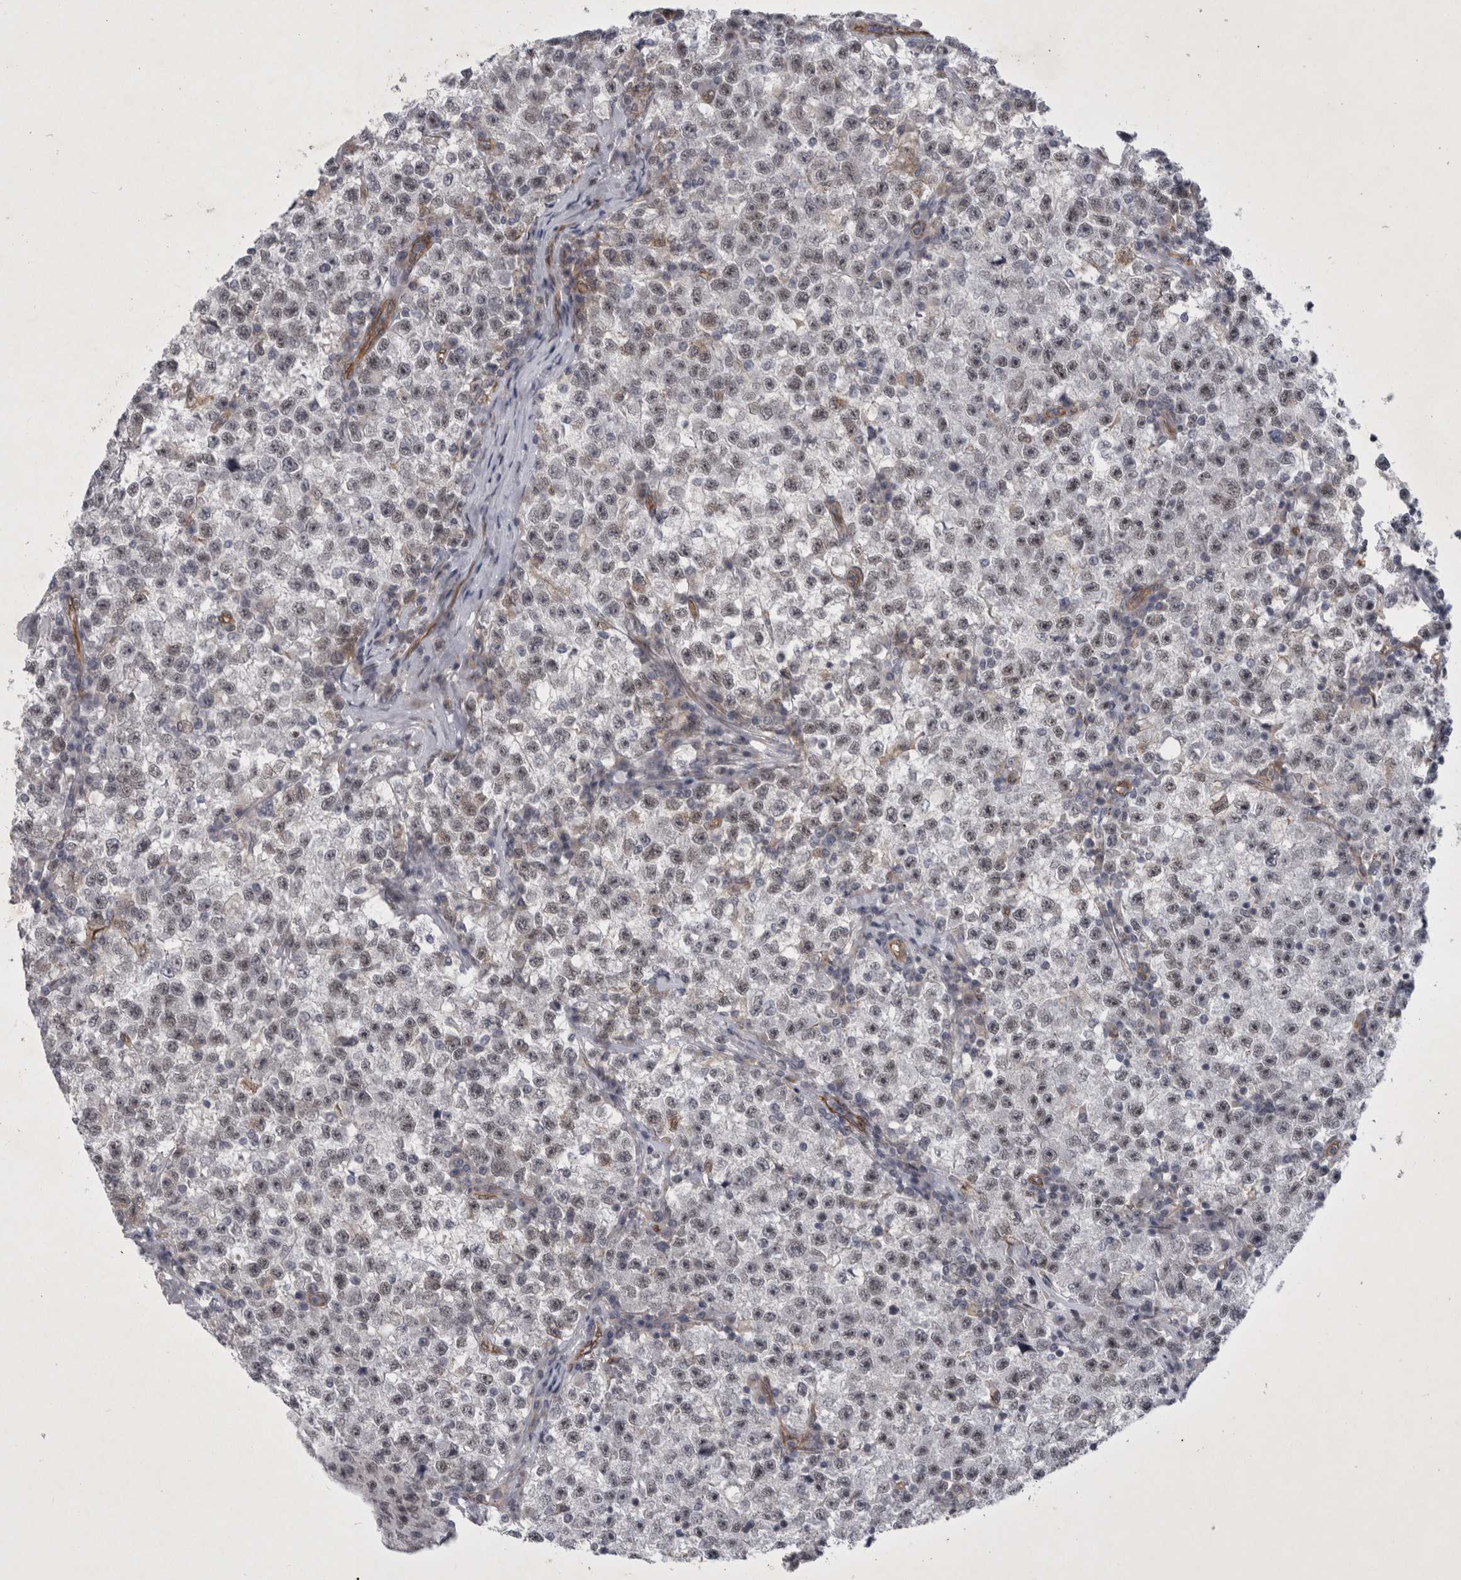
{"staining": {"intensity": "weak", "quantity": ">75%", "location": "nuclear"}, "tissue": "testis cancer", "cell_type": "Tumor cells", "image_type": "cancer", "snomed": [{"axis": "morphology", "description": "Seminoma, NOS"}, {"axis": "topography", "description": "Testis"}], "caption": "Testis cancer (seminoma) stained with immunohistochemistry reveals weak nuclear staining in about >75% of tumor cells.", "gene": "PARP11", "patient": {"sex": "male", "age": 22}}